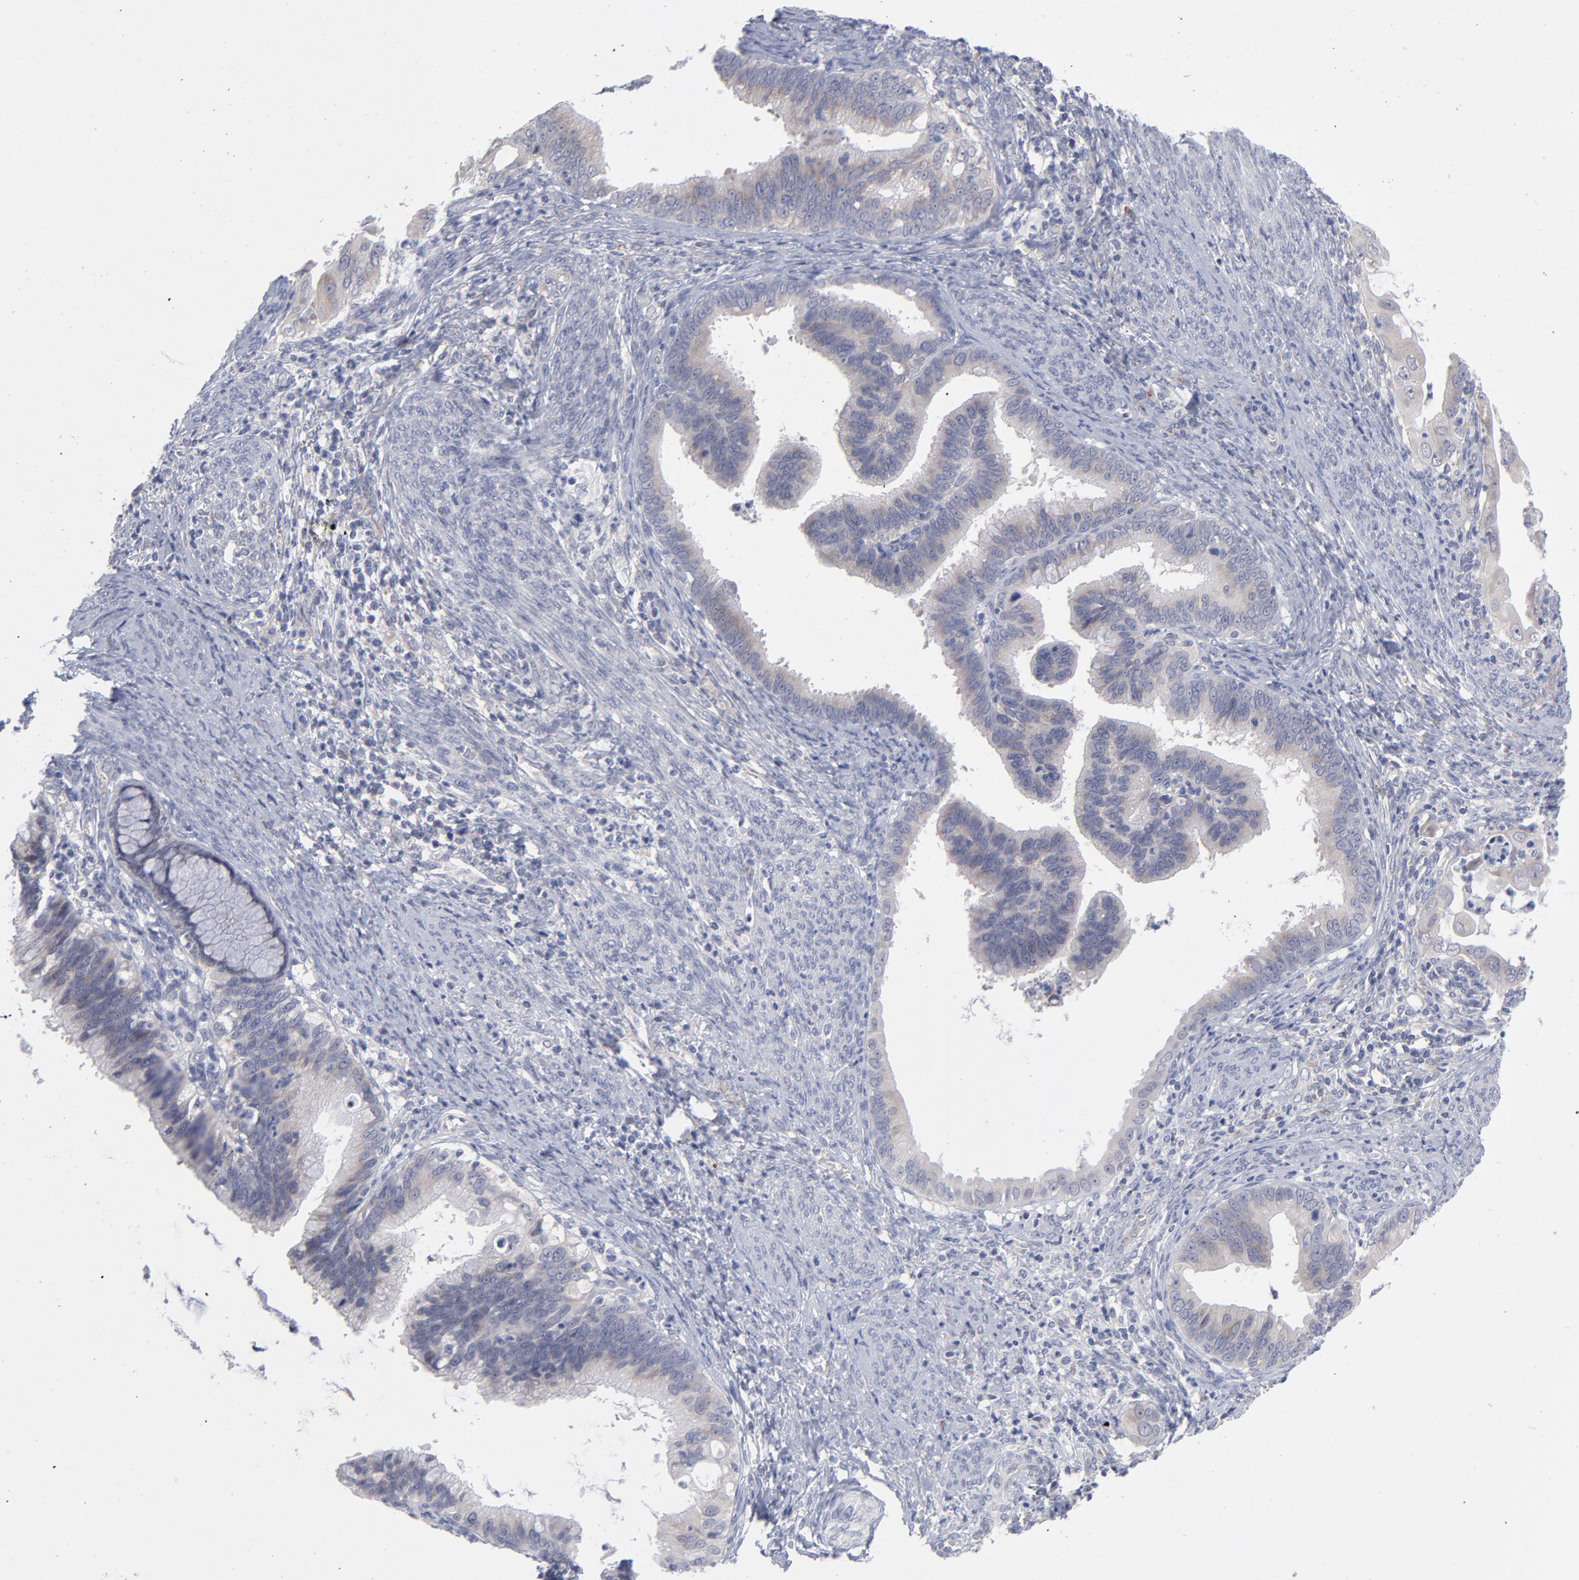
{"staining": {"intensity": "negative", "quantity": "none", "location": "none"}, "tissue": "cervical cancer", "cell_type": "Tumor cells", "image_type": "cancer", "snomed": [{"axis": "morphology", "description": "Adenocarcinoma, NOS"}, {"axis": "topography", "description": "Cervix"}], "caption": "This is an IHC image of human cervical cancer. There is no staining in tumor cells.", "gene": "RPS24", "patient": {"sex": "female", "age": 47}}